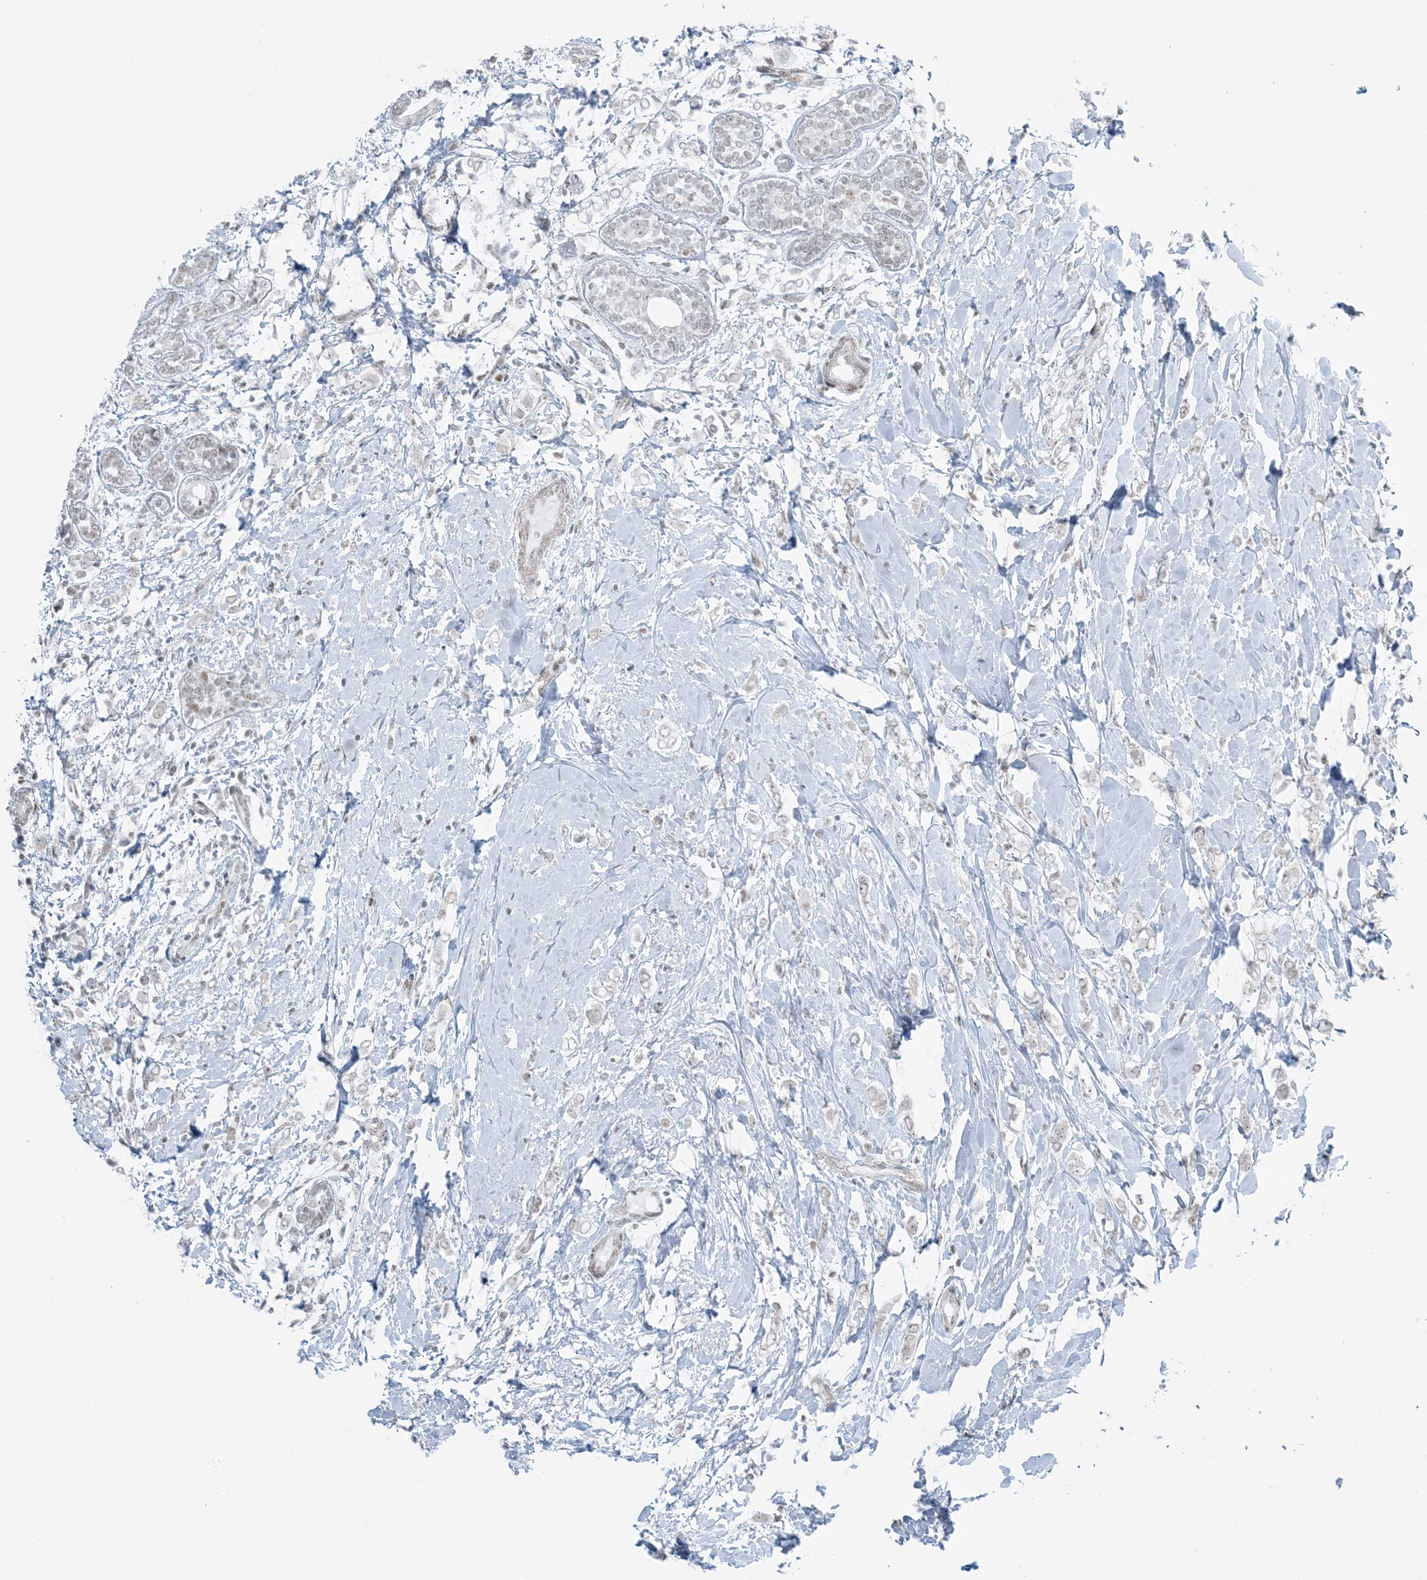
{"staining": {"intensity": "negative", "quantity": "none", "location": "none"}, "tissue": "breast cancer", "cell_type": "Tumor cells", "image_type": "cancer", "snomed": [{"axis": "morphology", "description": "Normal tissue, NOS"}, {"axis": "morphology", "description": "Lobular carcinoma"}, {"axis": "topography", "description": "Breast"}], "caption": "IHC image of breast cancer stained for a protein (brown), which demonstrates no staining in tumor cells.", "gene": "ZNF787", "patient": {"sex": "female", "age": 47}}